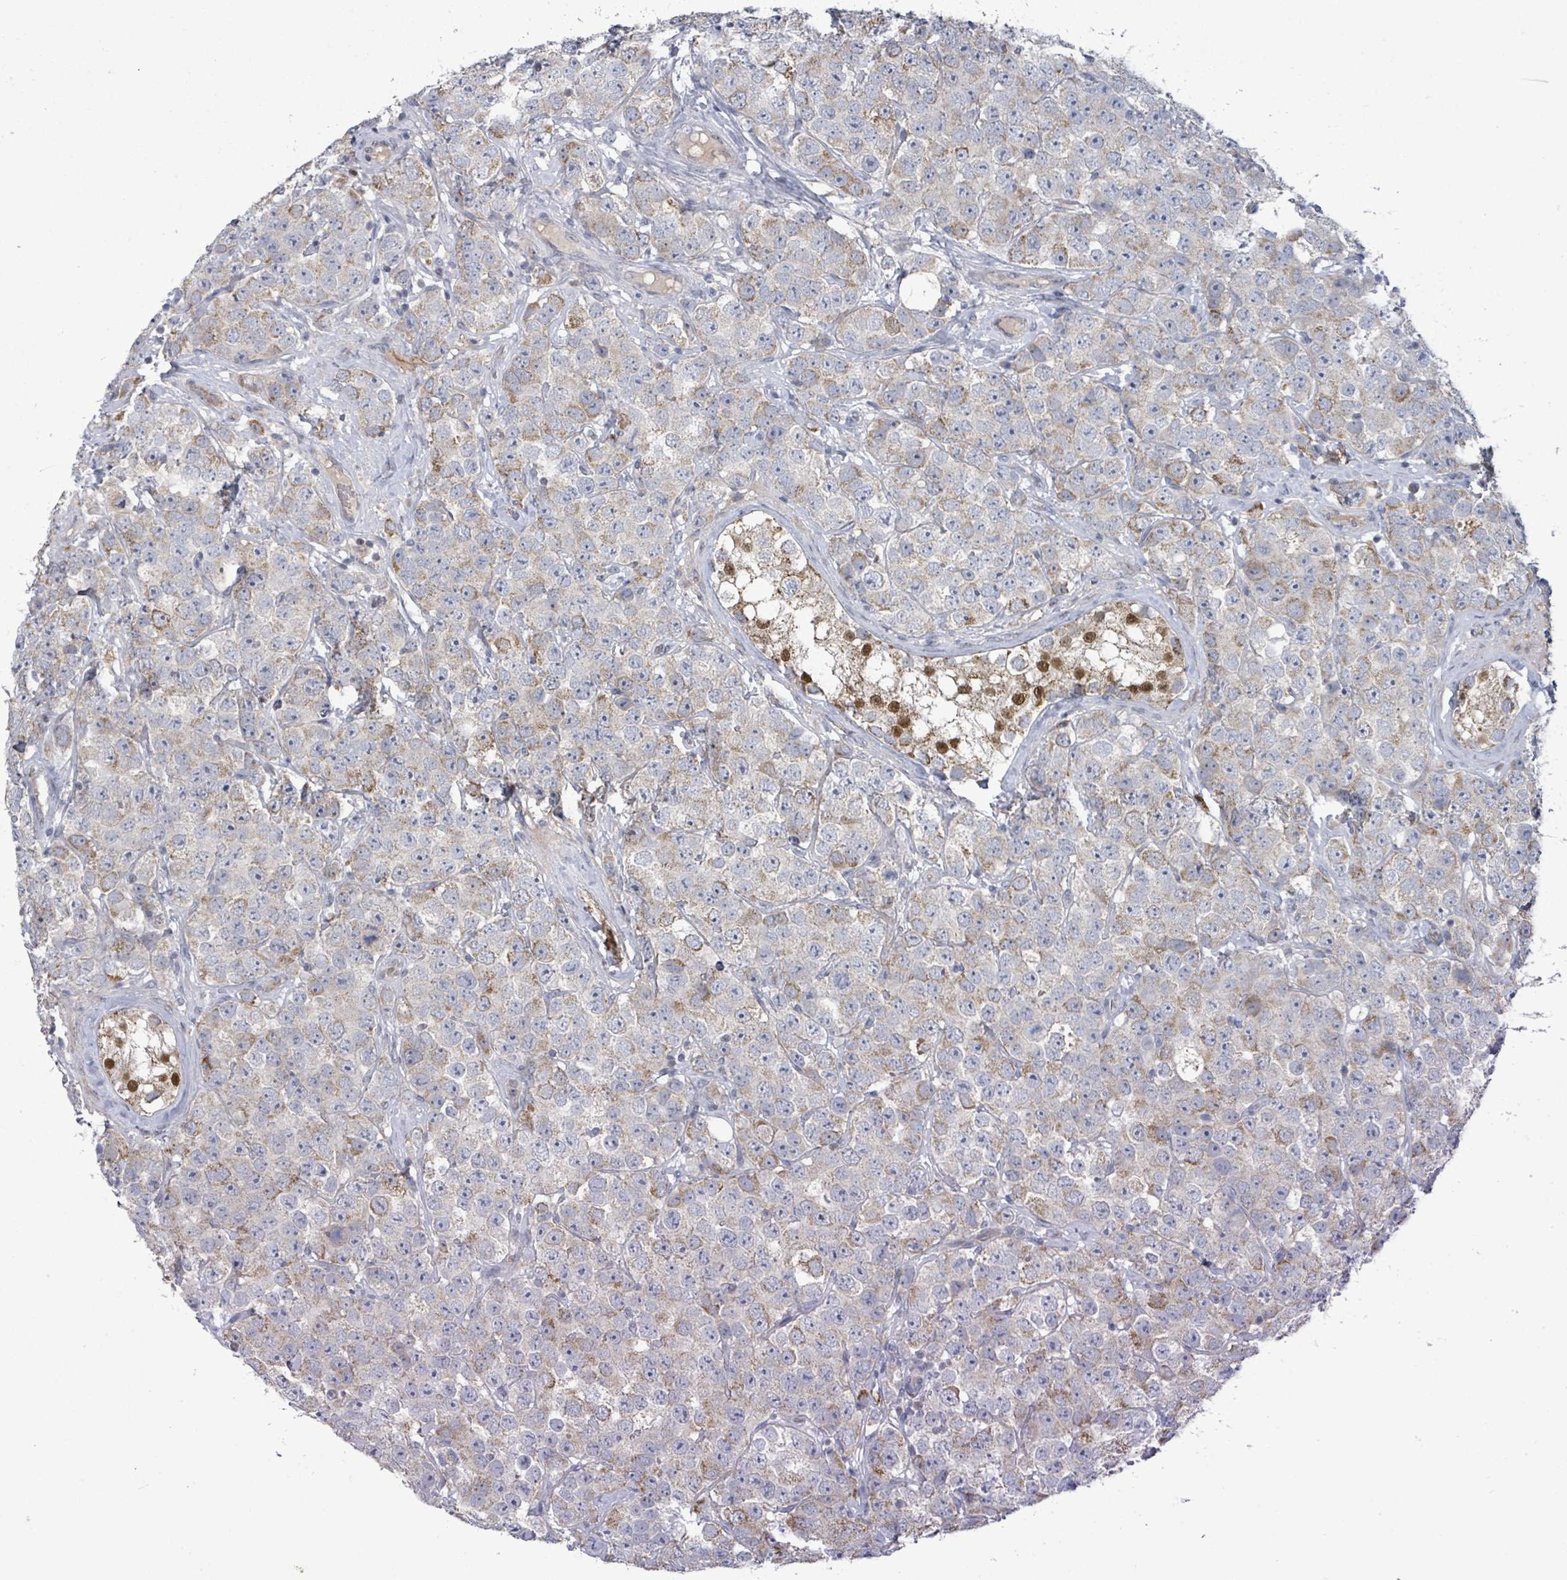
{"staining": {"intensity": "moderate", "quantity": "25%-75%", "location": "cytoplasmic/membranous"}, "tissue": "testis cancer", "cell_type": "Tumor cells", "image_type": "cancer", "snomed": [{"axis": "morphology", "description": "Seminoma, NOS"}, {"axis": "topography", "description": "Testis"}], "caption": "A high-resolution photomicrograph shows IHC staining of testis cancer (seminoma), which shows moderate cytoplasmic/membranous staining in approximately 25%-75% of tumor cells. The staining is performed using DAB (3,3'-diaminobenzidine) brown chromogen to label protein expression. The nuclei are counter-stained blue using hematoxylin.", "gene": "ZFPM1", "patient": {"sex": "male", "age": 28}}